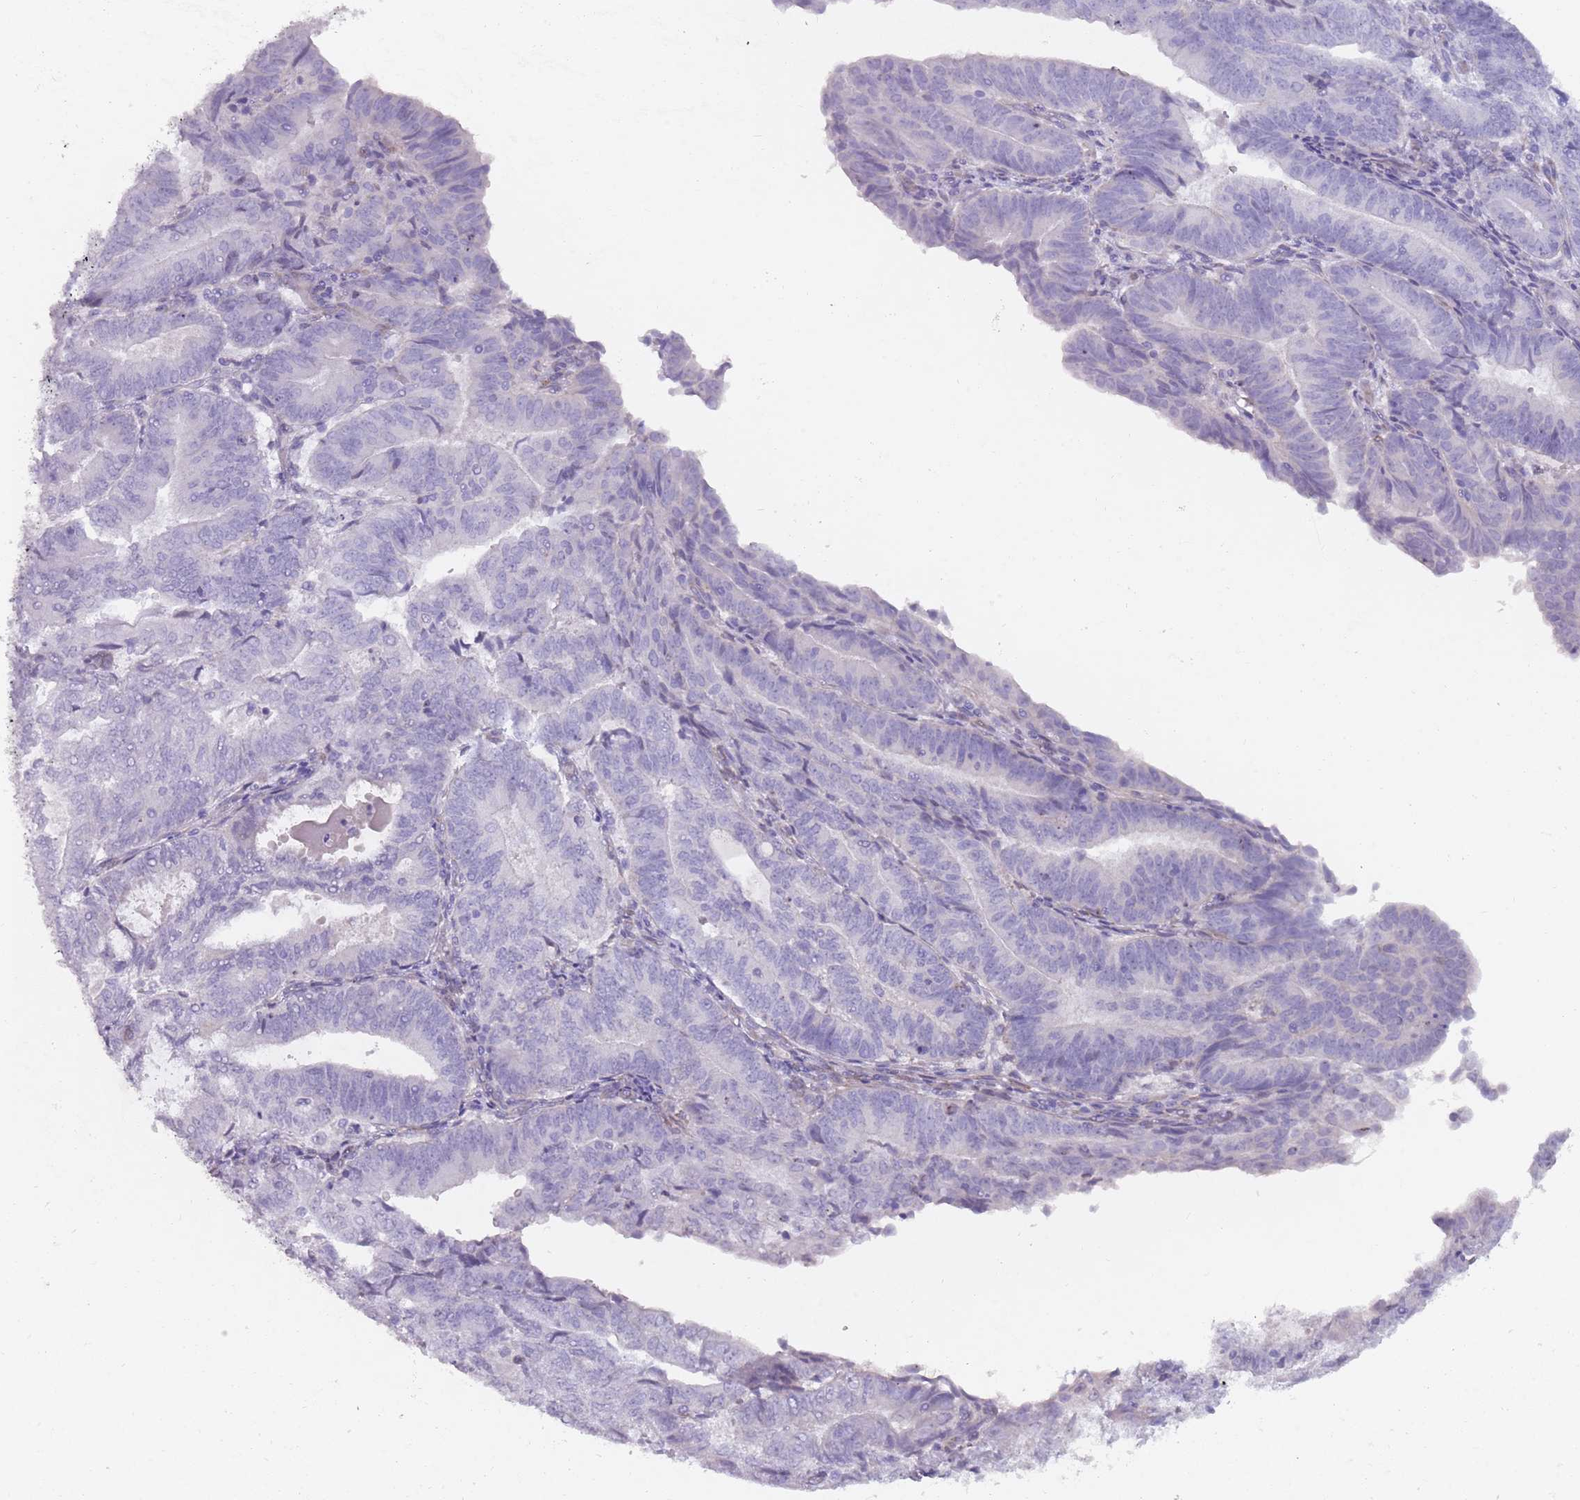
{"staining": {"intensity": "negative", "quantity": "none", "location": "none"}, "tissue": "endometrial cancer", "cell_type": "Tumor cells", "image_type": "cancer", "snomed": [{"axis": "morphology", "description": "Adenocarcinoma, NOS"}, {"axis": "topography", "description": "Endometrium"}], "caption": "DAB (3,3'-diaminobenzidine) immunohistochemical staining of endometrial adenocarcinoma displays no significant expression in tumor cells.", "gene": "DDX4", "patient": {"sex": "female", "age": 70}}